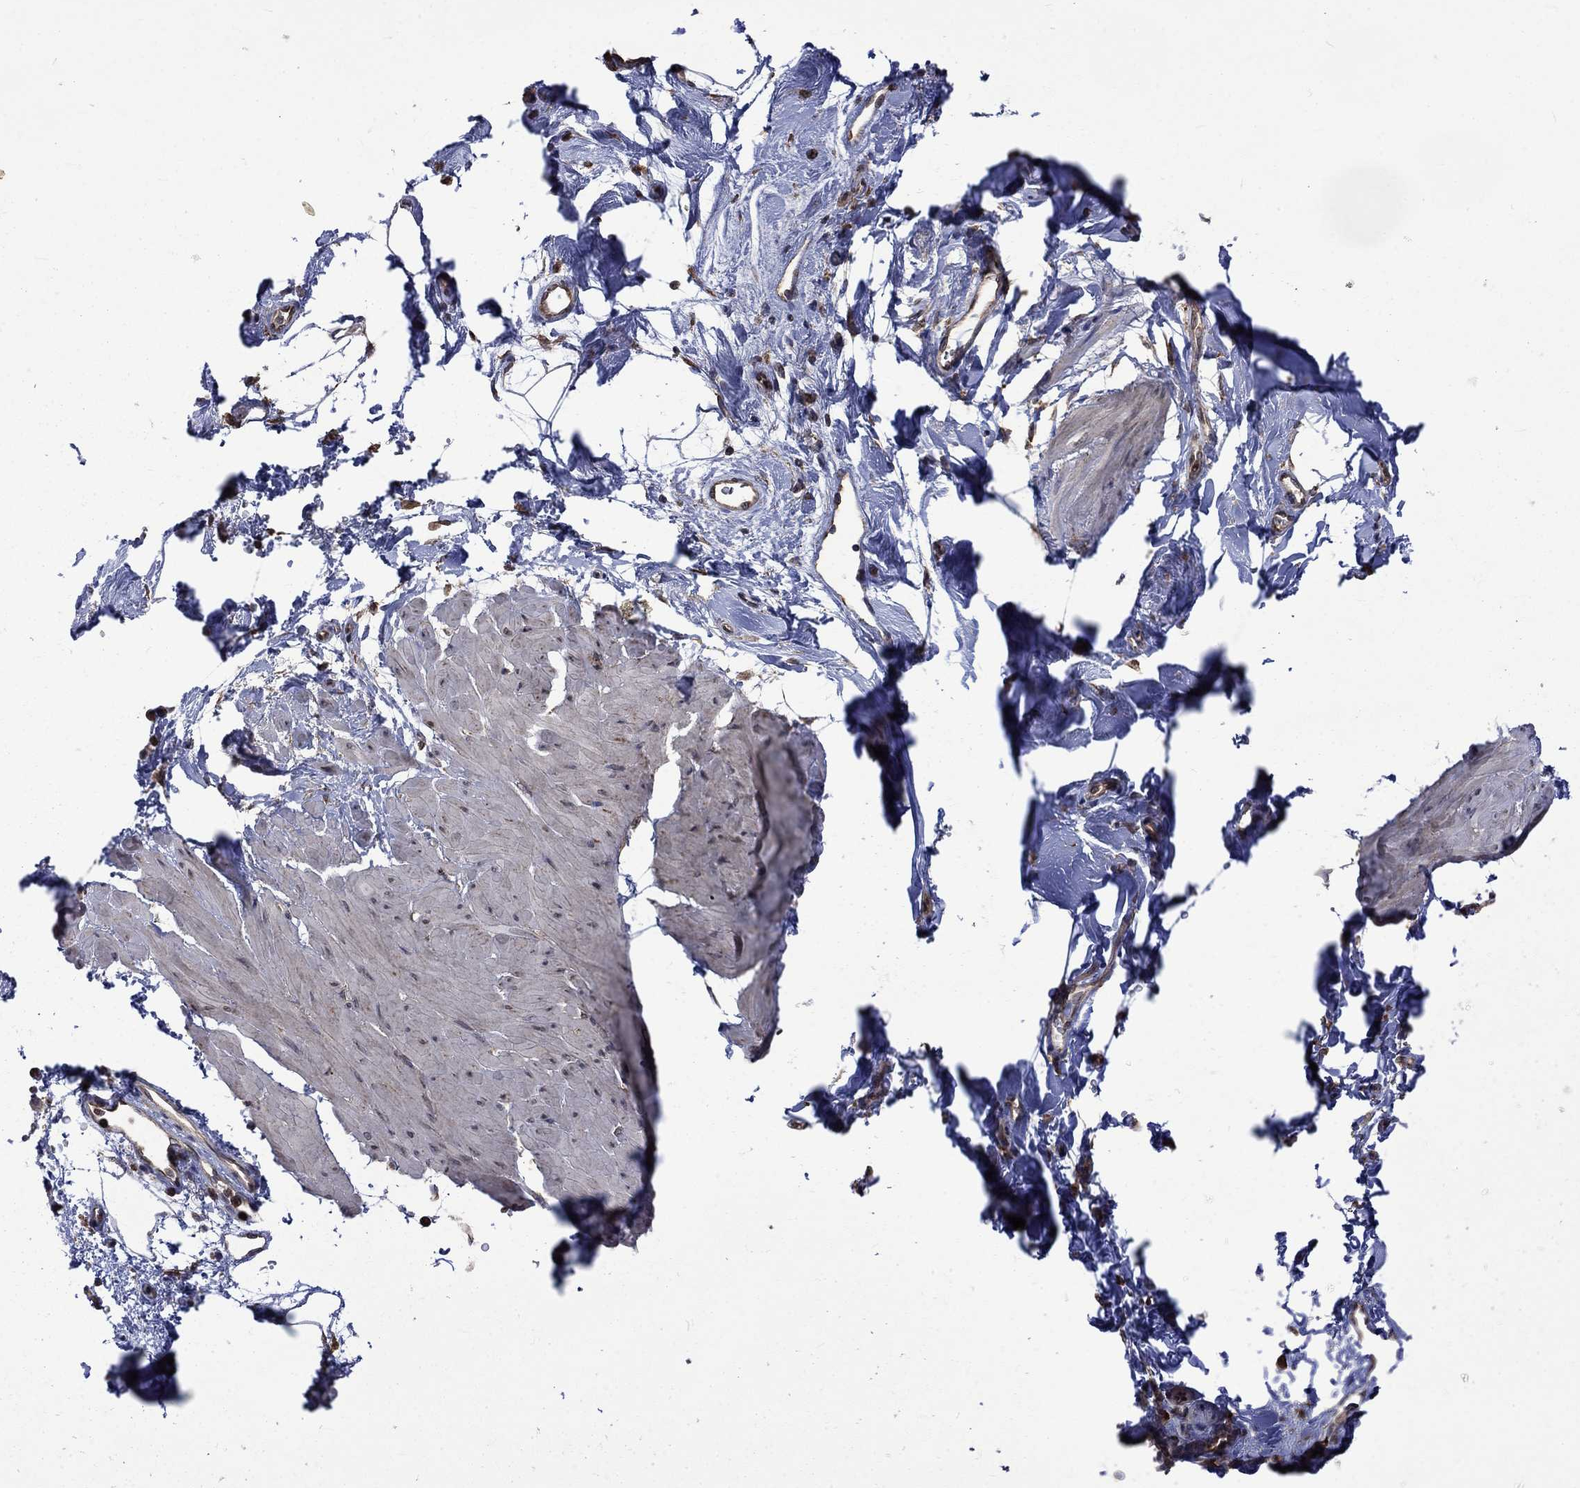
{"staining": {"intensity": "negative", "quantity": "none", "location": "none"}, "tissue": "smooth muscle", "cell_type": "Smooth muscle cells", "image_type": "normal", "snomed": [{"axis": "morphology", "description": "Normal tissue, NOS"}, {"axis": "topography", "description": "Adipose tissue"}, {"axis": "topography", "description": "Smooth muscle"}, {"axis": "topography", "description": "Peripheral nerve tissue"}], "caption": "The histopathology image displays no staining of smooth muscle cells in unremarkable smooth muscle.", "gene": "ESRRA", "patient": {"sex": "male", "age": 83}}